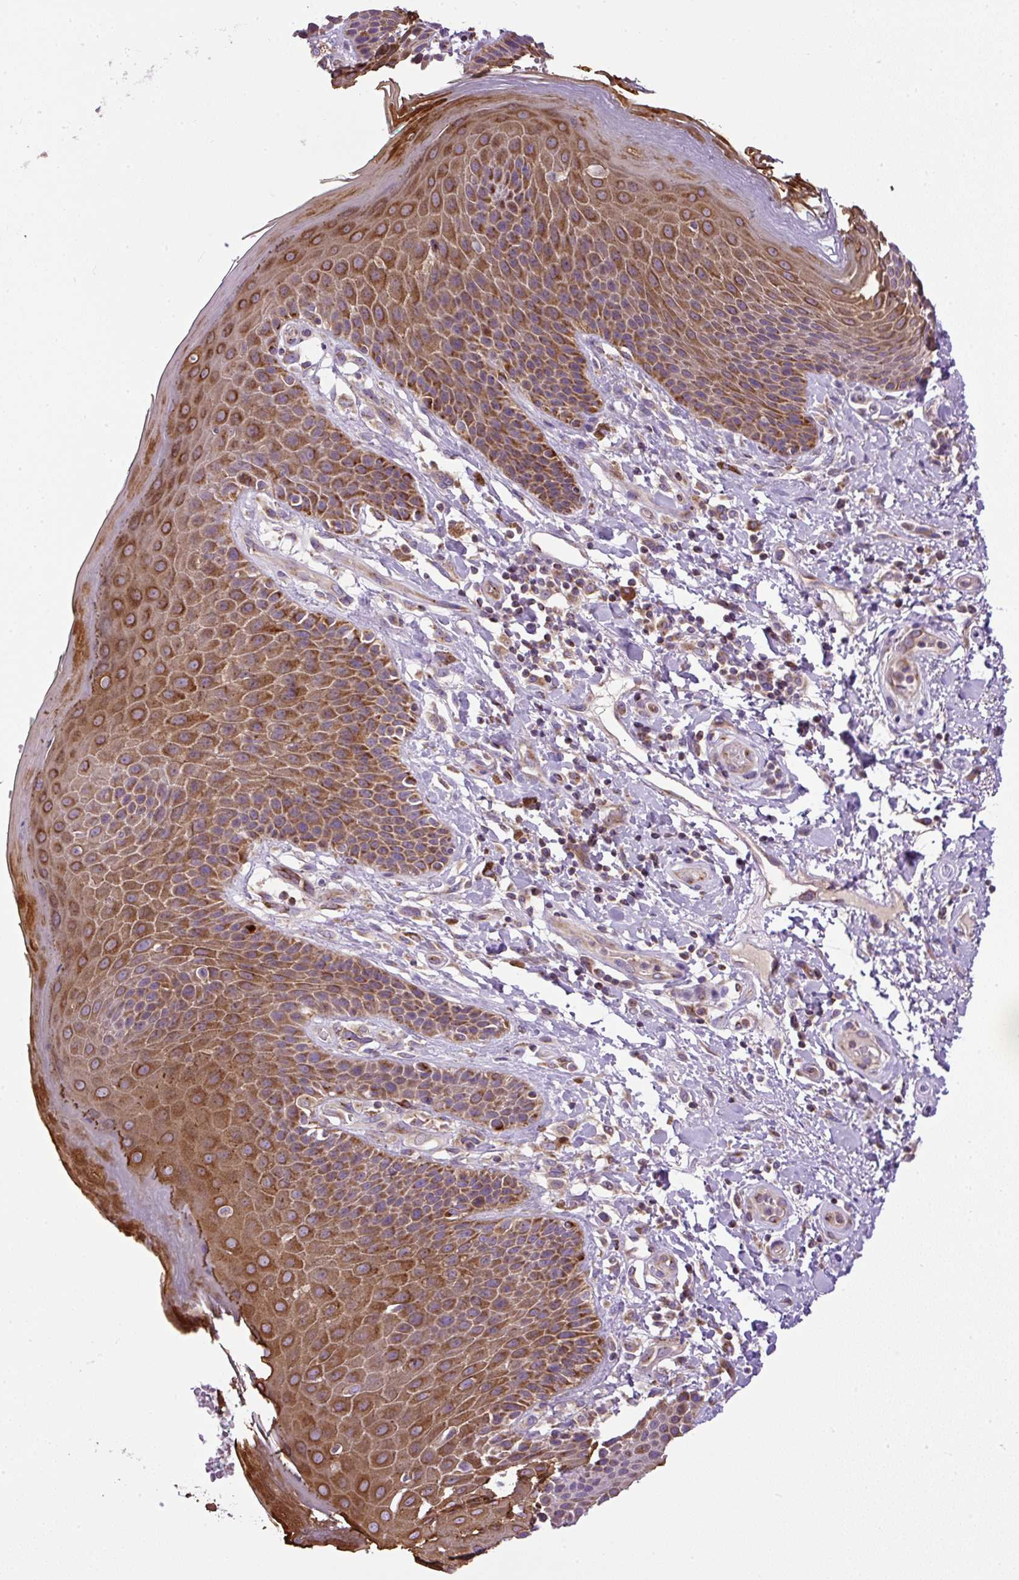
{"staining": {"intensity": "moderate", "quantity": ">75%", "location": "cytoplasmic/membranous"}, "tissue": "skin", "cell_type": "Epidermal cells", "image_type": "normal", "snomed": [{"axis": "morphology", "description": "Normal tissue, NOS"}, {"axis": "topography", "description": "Peripheral nerve tissue"}], "caption": "High-magnification brightfield microscopy of unremarkable skin stained with DAB (brown) and counterstained with hematoxylin (blue). epidermal cells exhibit moderate cytoplasmic/membranous positivity is identified in about>75% of cells.", "gene": "ZNF547", "patient": {"sex": "male", "age": 51}}